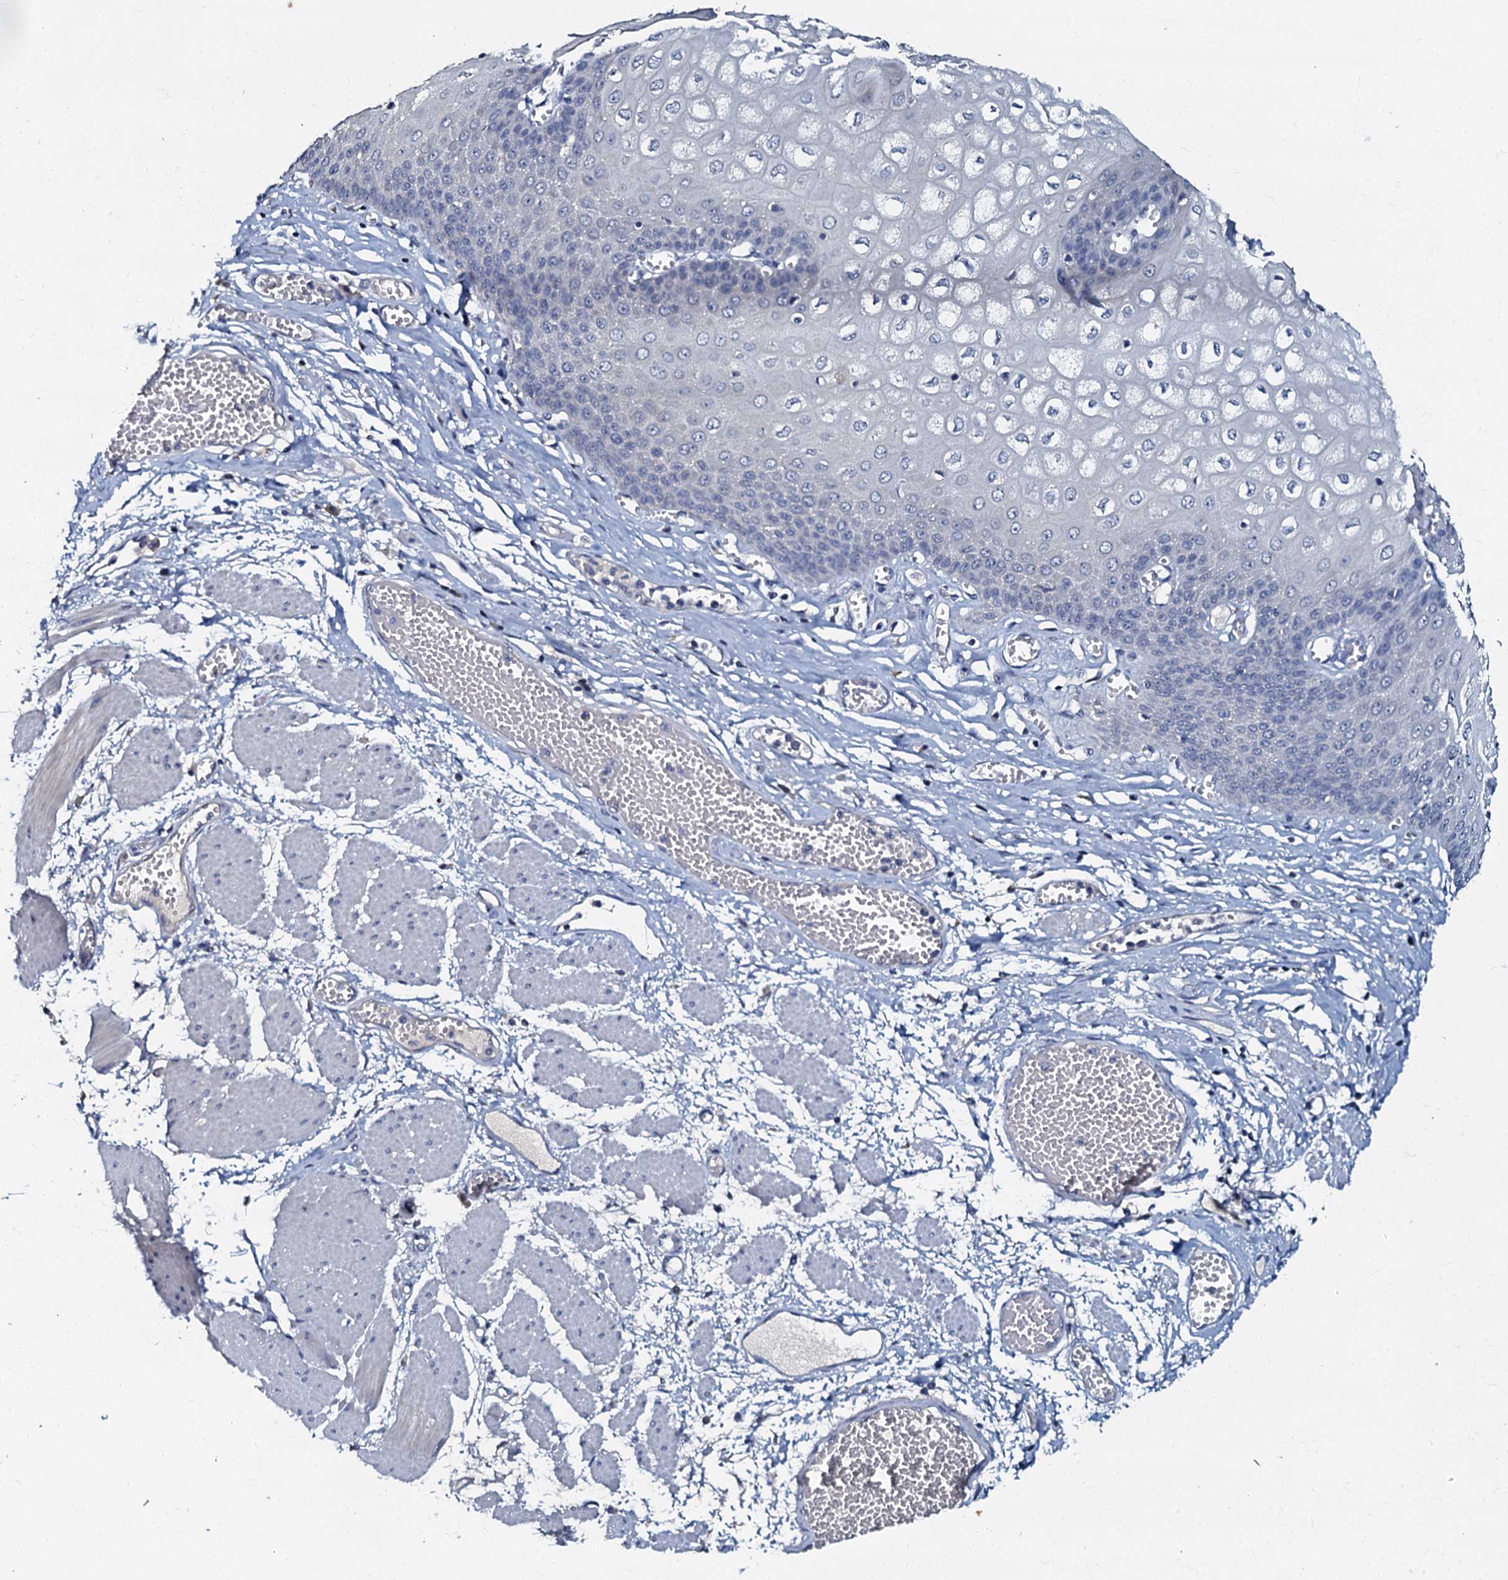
{"staining": {"intensity": "negative", "quantity": "none", "location": "none"}, "tissue": "esophagus", "cell_type": "Squamous epithelial cells", "image_type": "normal", "snomed": [{"axis": "morphology", "description": "Normal tissue, NOS"}, {"axis": "topography", "description": "Esophagus"}], "caption": "This is an immunohistochemistry (IHC) photomicrograph of benign esophagus. There is no positivity in squamous epithelial cells.", "gene": "OLAH", "patient": {"sex": "male", "age": 60}}